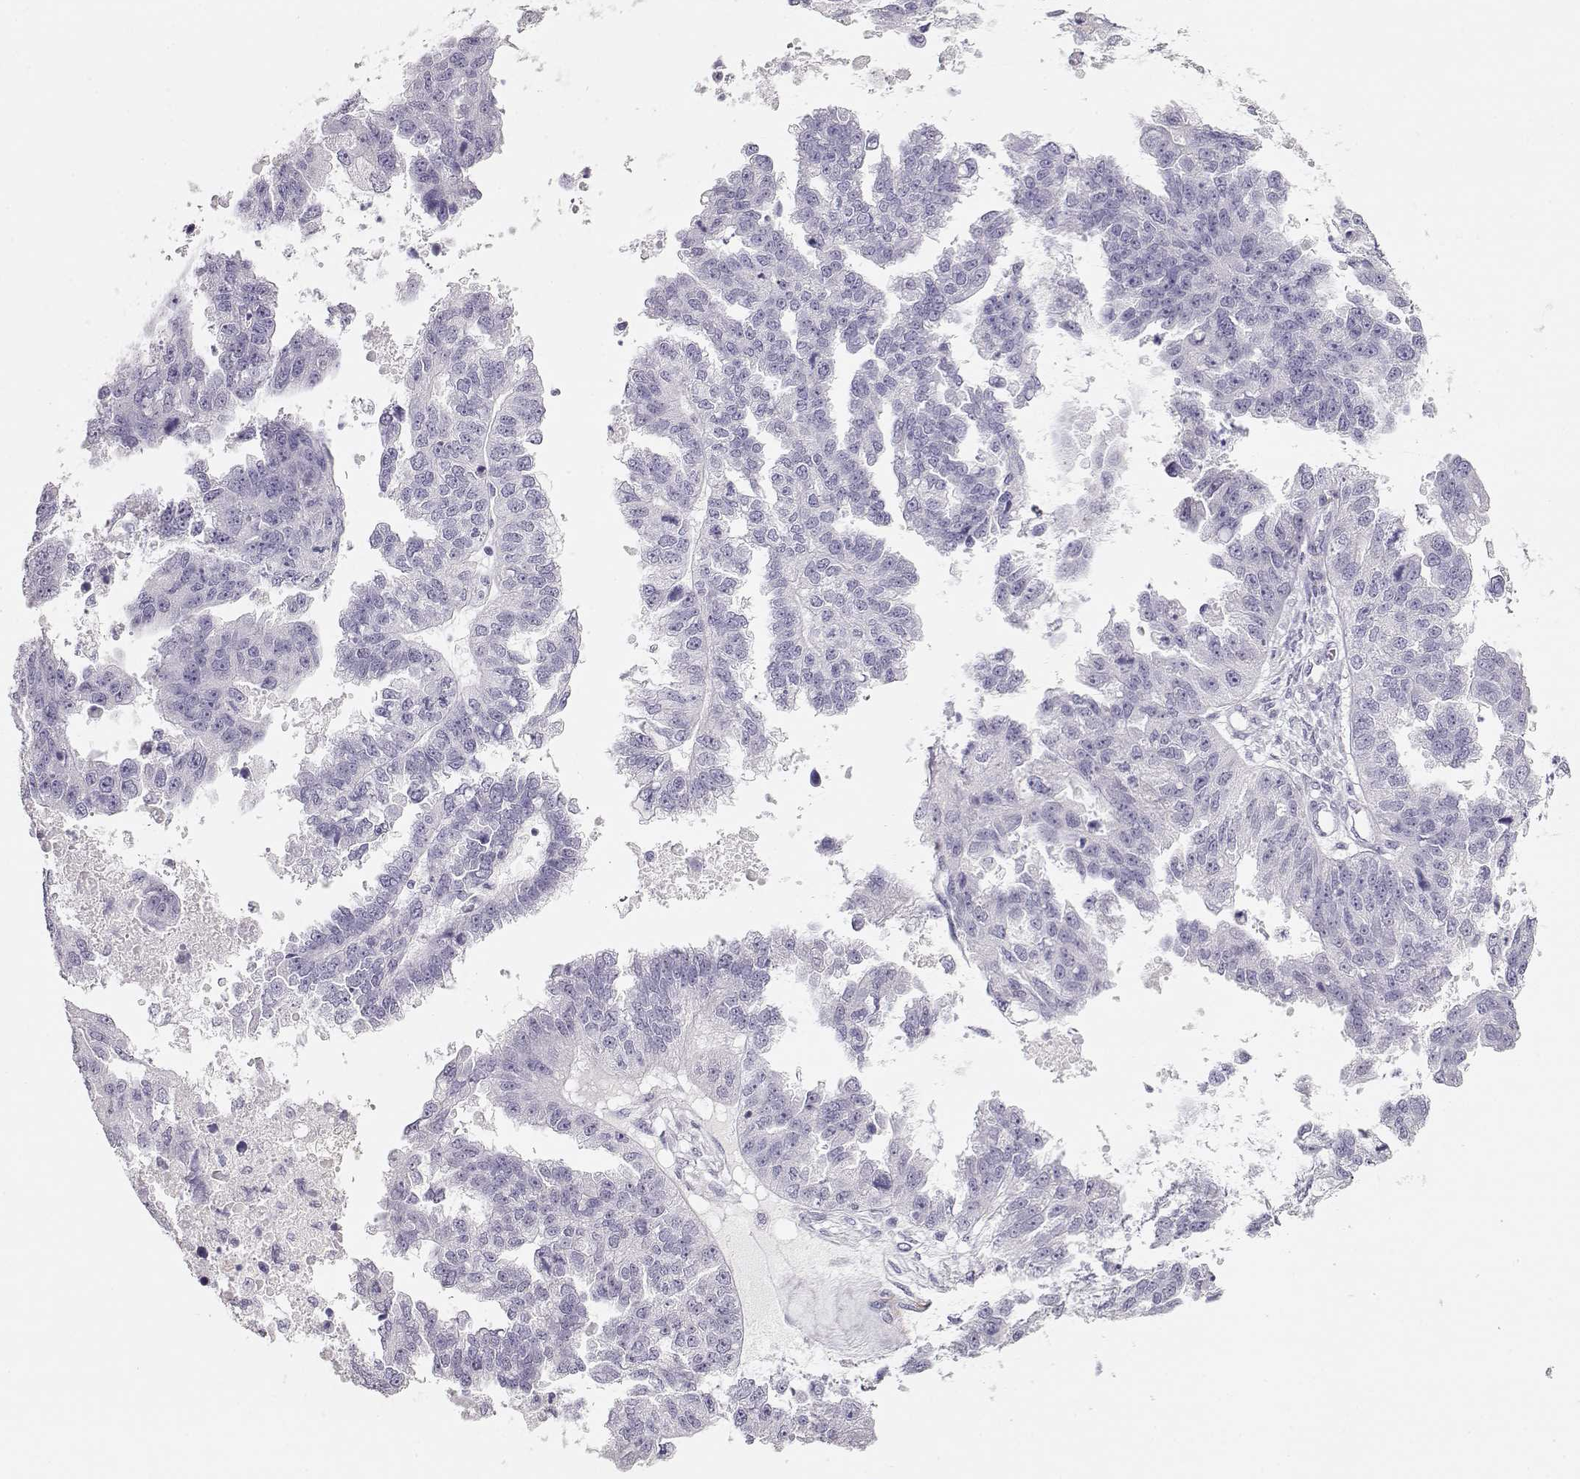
{"staining": {"intensity": "negative", "quantity": "none", "location": "none"}, "tissue": "ovarian cancer", "cell_type": "Tumor cells", "image_type": "cancer", "snomed": [{"axis": "morphology", "description": "Cystadenocarcinoma, serous, NOS"}, {"axis": "topography", "description": "Ovary"}], "caption": "Photomicrograph shows no significant protein positivity in tumor cells of serous cystadenocarcinoma (ovarian). The staining was performed using DAB to visualize the protein expression in brown, while the nuclei were stained in blue with hematoxylin (Magnification: 20x).", "gene": "RBM44", "patient": {"sex": "female", "age": 58}}